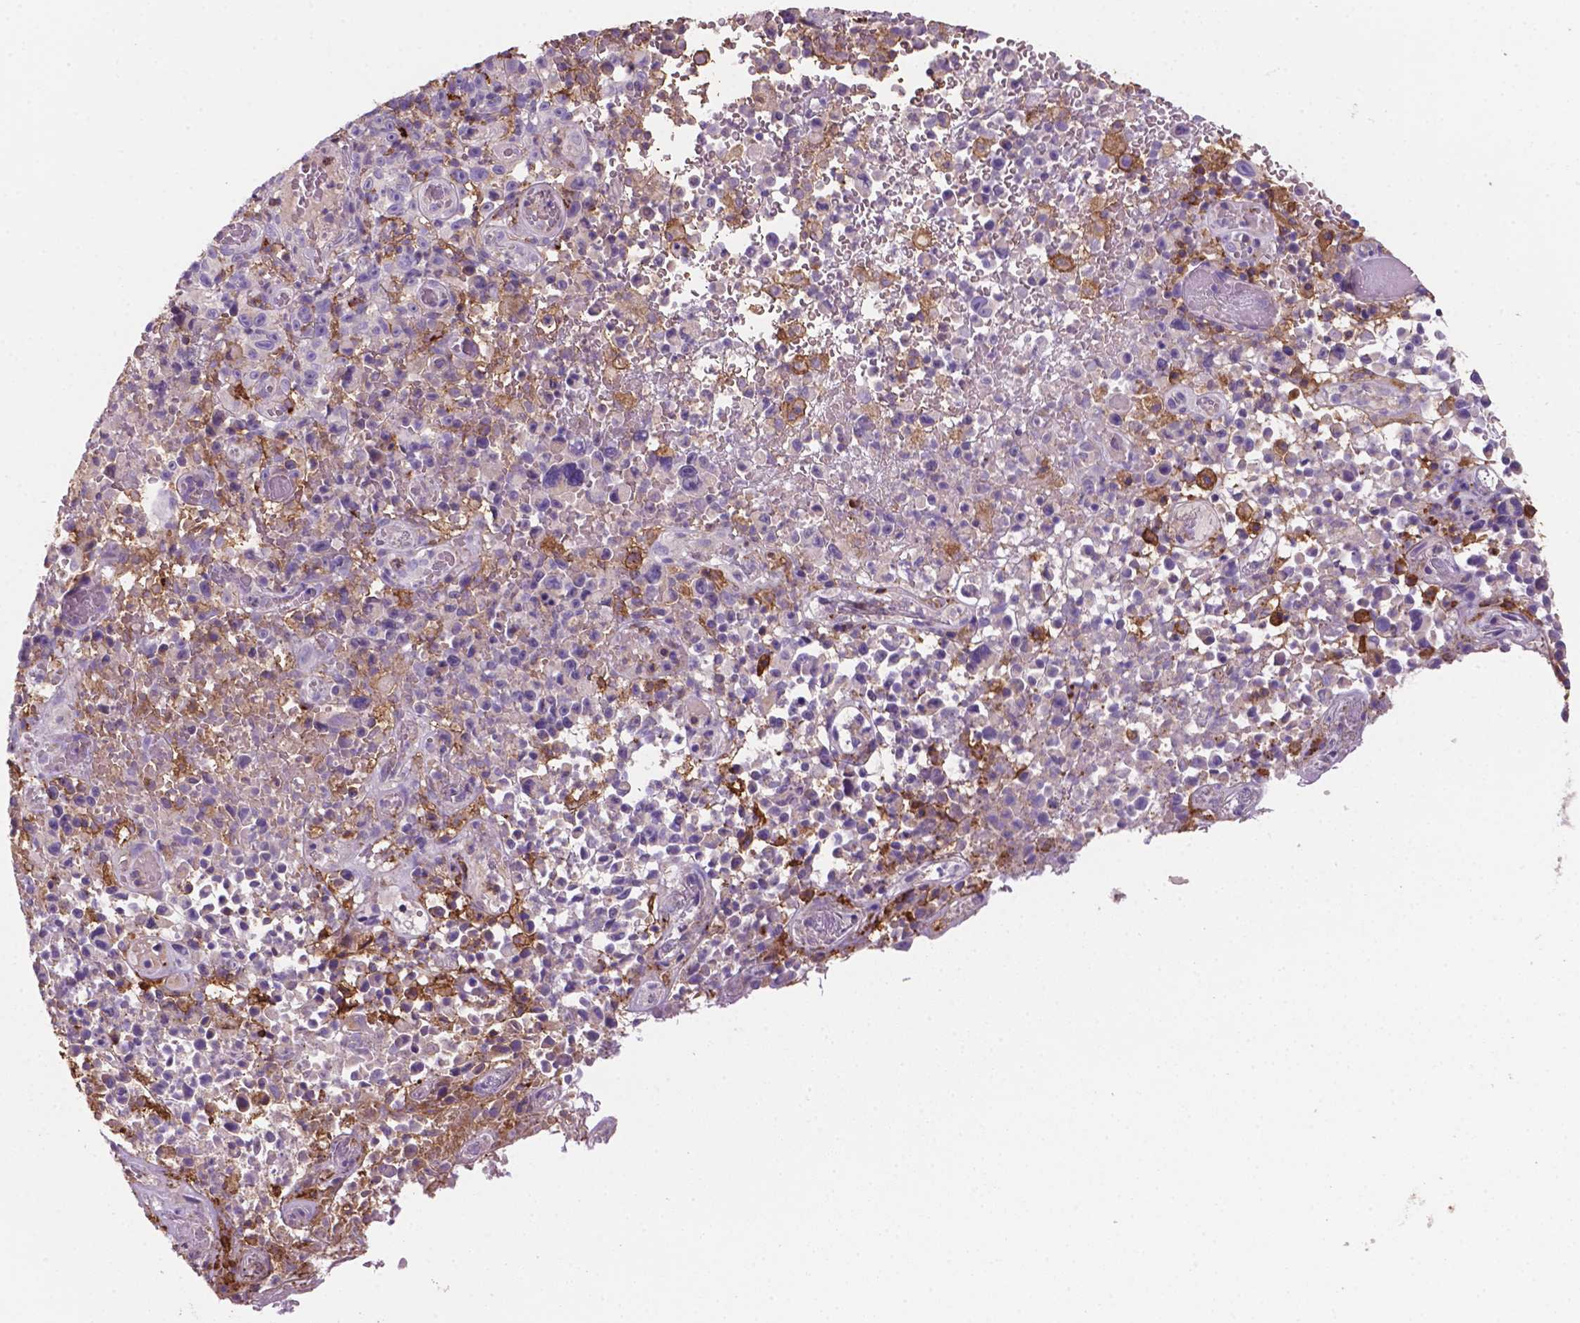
{"staining": {"intensity": "negative", "quantity": "none", "location": "none"}, "tissue": "melanoma", "cell_type": "Tumor cells", "image_type": "cancer", "snomed": [{"axis": "morphology", "description": "Malignant melanoma, NOS"}, {"axis": "topography", "description": "Skin"}], "caption": "IHC photomicrograph of neoplastic tissue: human malignant melanoma stained with DAB (3,3'-diaminobenzidine) shows no significant protein expression in tumor cells. The staining was performed using DAB (3,3'-diaminobenzidine) to visualize the protein expression in brown, while the nuclei were stained in blue with hematoxylin (Magnification: 20x).", "gene": "MKRN2OS", "patient": {"sex": "female", "age": 82}}